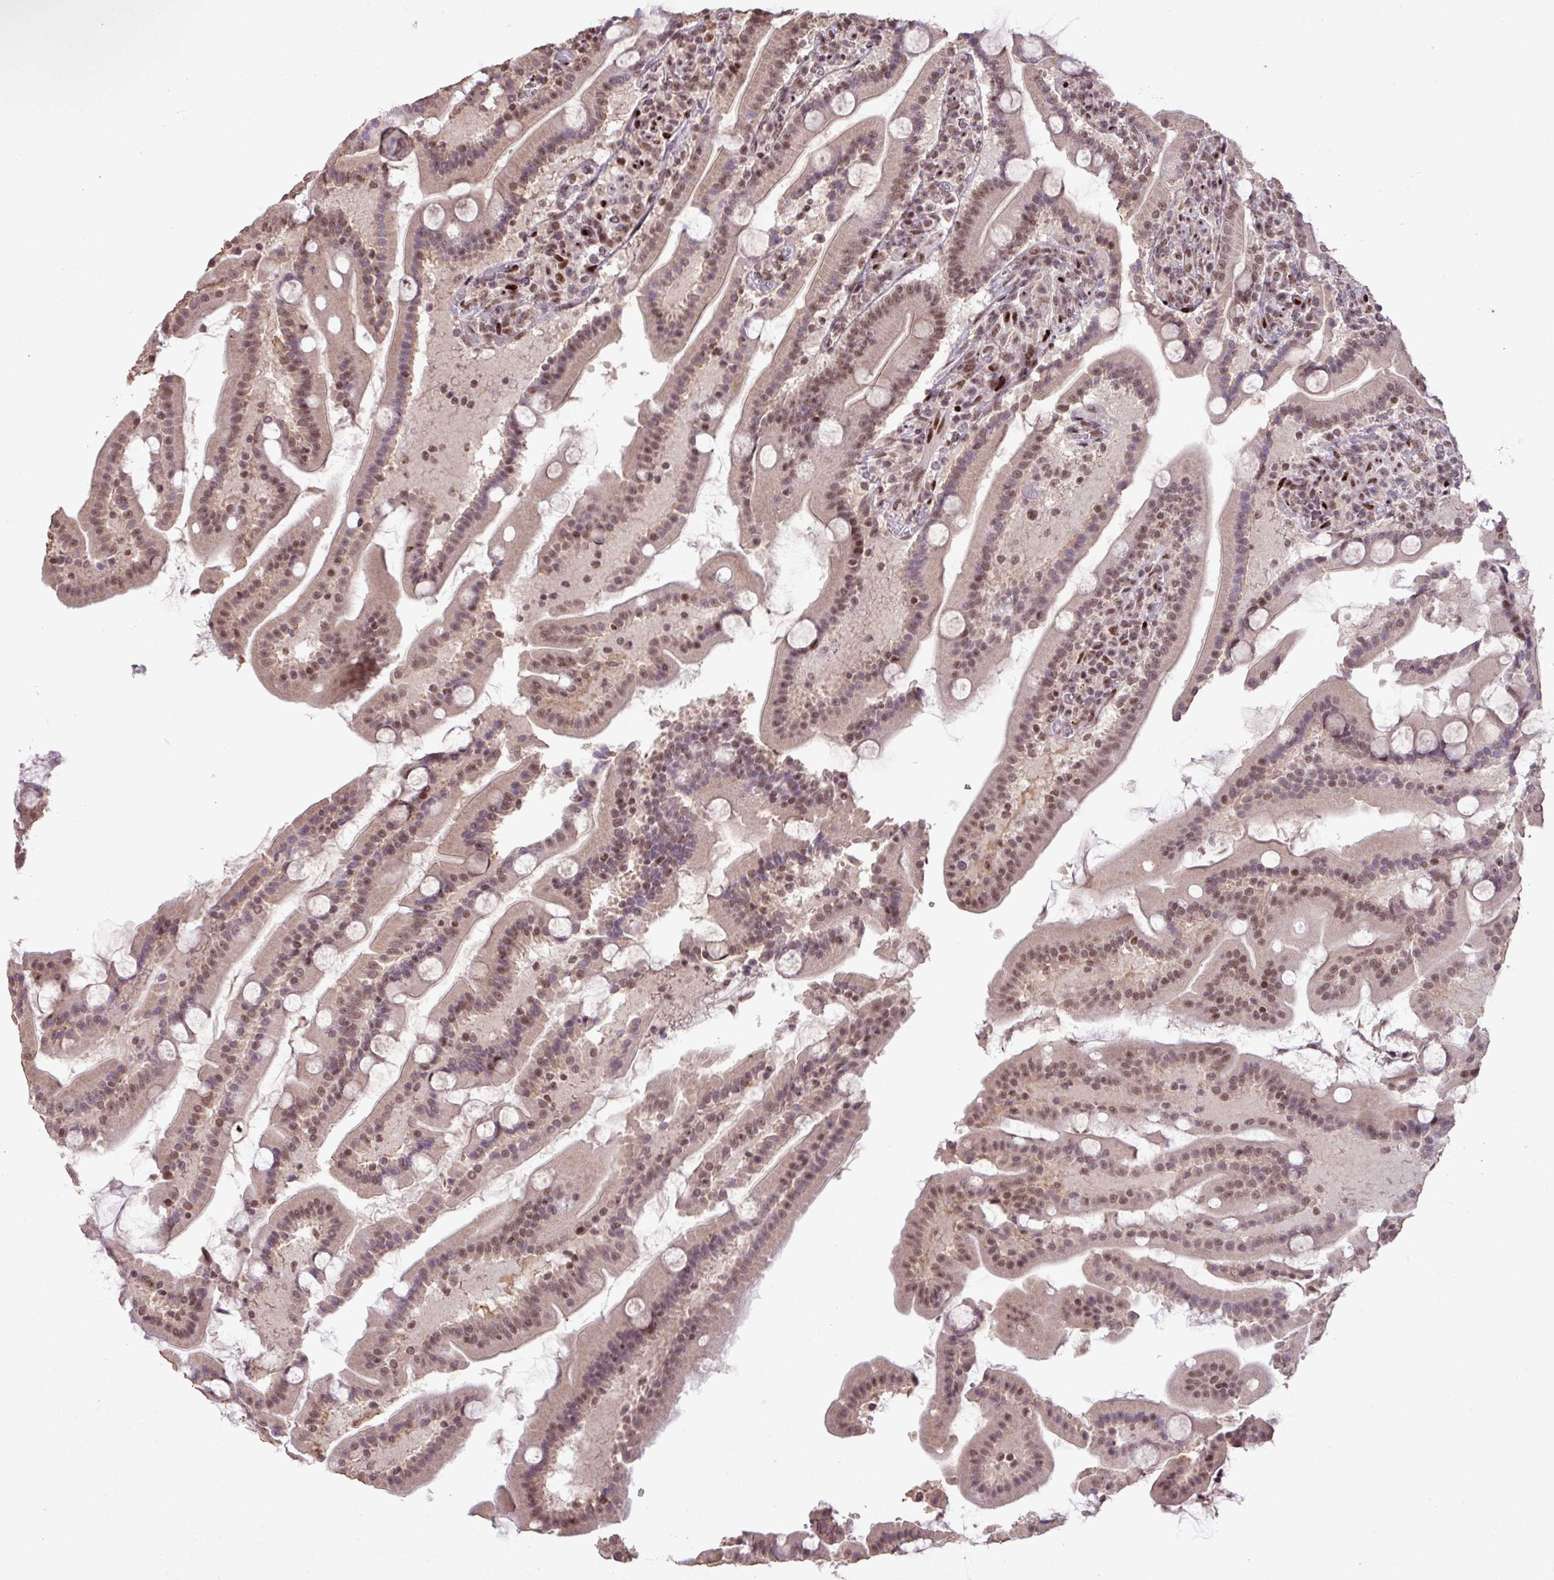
{"staining": {"intensity": "moderate", "quantity": ">75%", "location": "nuclear"}, "tissue": "duodenum", "cell_type": "Glandular cells", "image_type": "normal", "snomed": [{"axis": "morphology", "description": "Normal tissue, NOS"}, {"axis": "topography", "description": "Duodenum"}], "caption": "This photomicrograph reveals IHC staining of benign human duodenum, with medium moderate nuclear positivity in approximately >75% of glandular cells.", "gene": "ZNF709", "patient": {"sex": "male", "age": 55}}